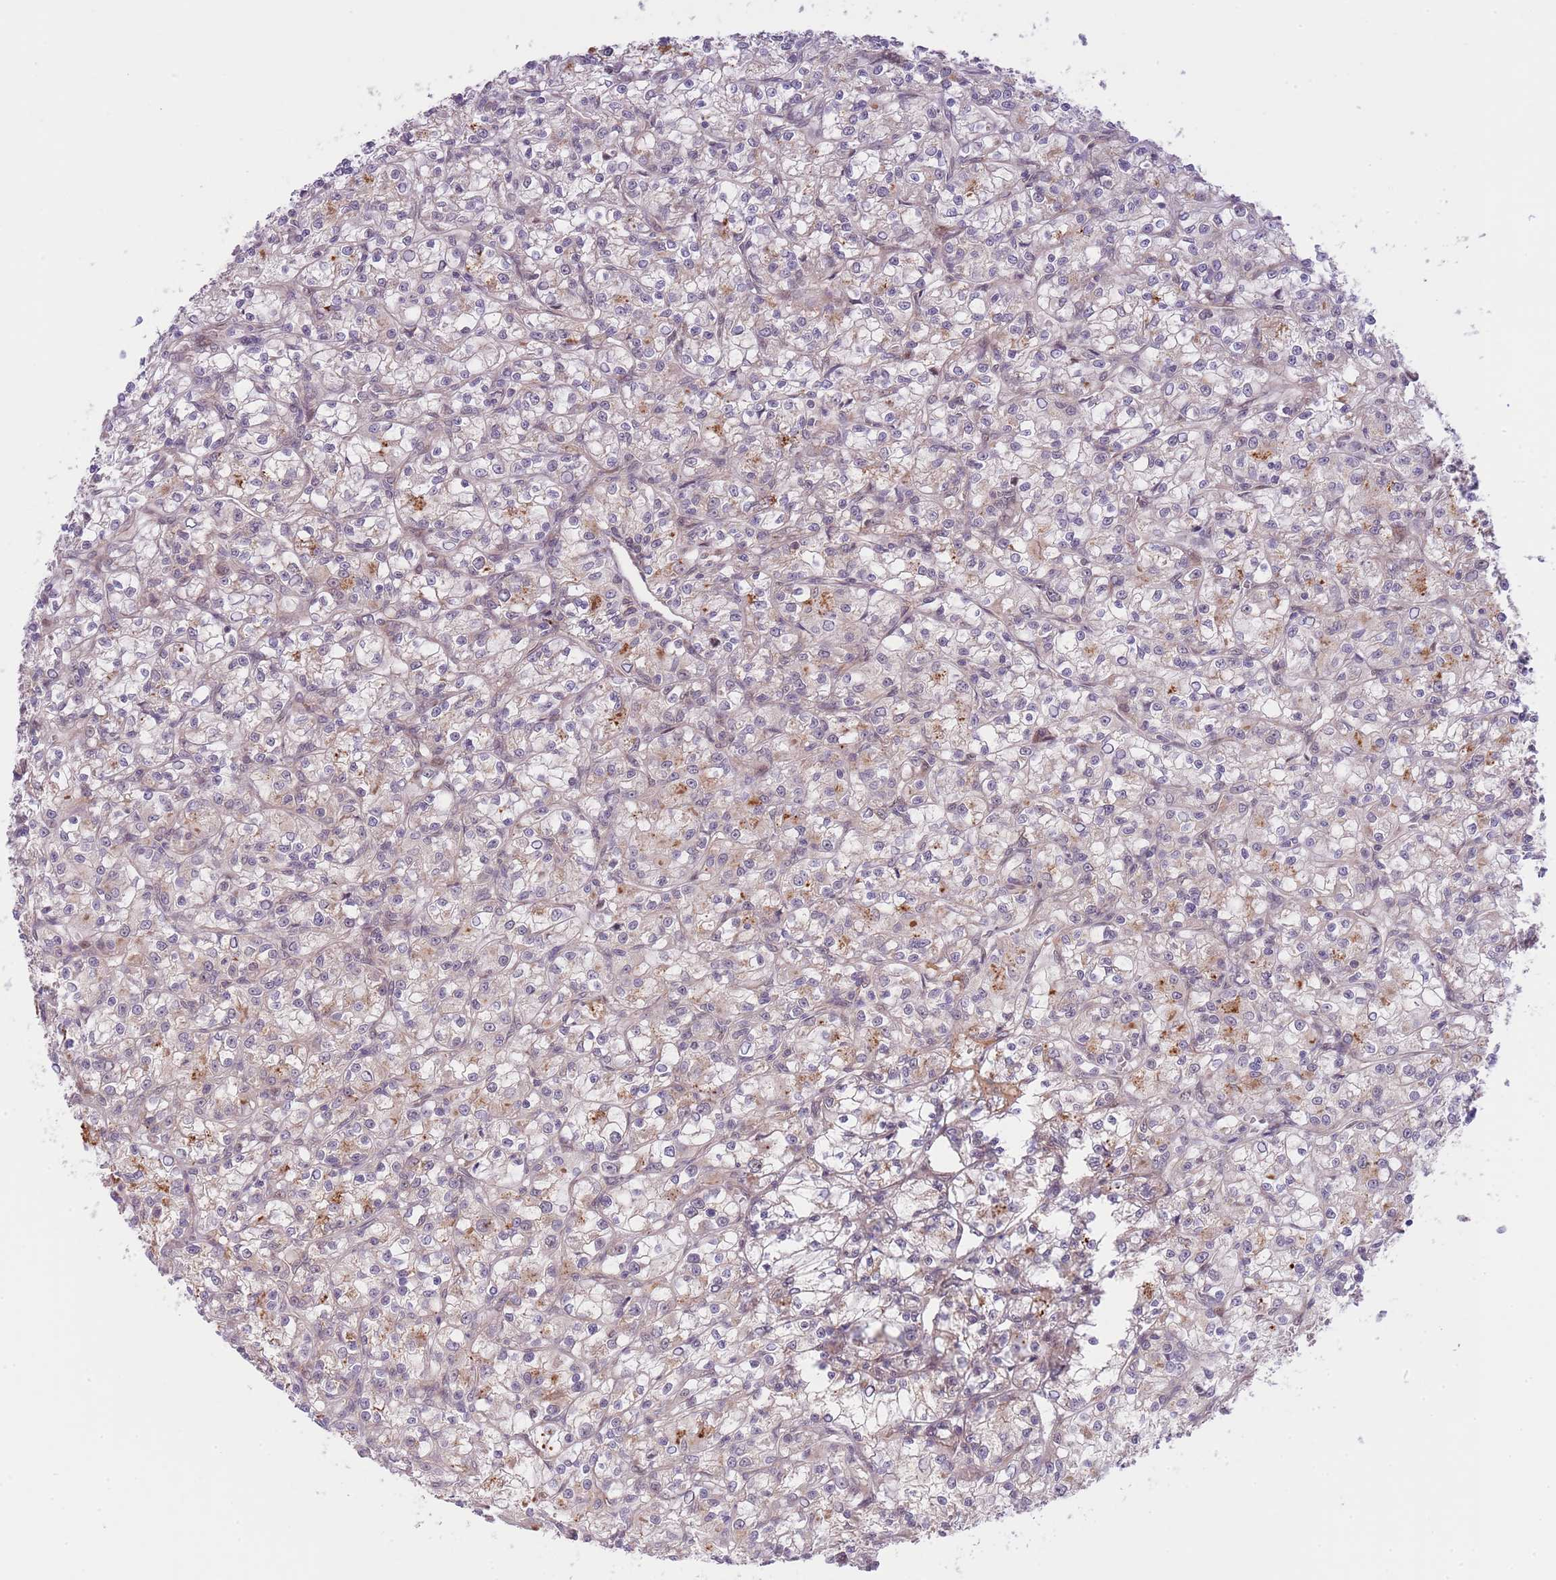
{"staining": {"intensity": "moderate", "quantity": "<25%", "location": "cytoplasmic/membranous"}, "tissue": "renal cancer", "cell_type": "Tumor cells", "image_type": "cancer", "snomed": [{"axis": "morphology", "description": "Adenocarcinoma, NOS"}, {"axis": "topography", "description": "Kidney"}], "caption": "Immunohistochemistry (IHC) histopathology image of neoplastic tissue: renal cancer stained using immunohistochemistry shows low levels of moderate protein expression localized specifically in the cytoplasmic/membranous of tumor cells, appearing as a cytoplasmic/membranous brown color.", "gene": "PRR16", "patient": {"sex": "female", "age": 59}}